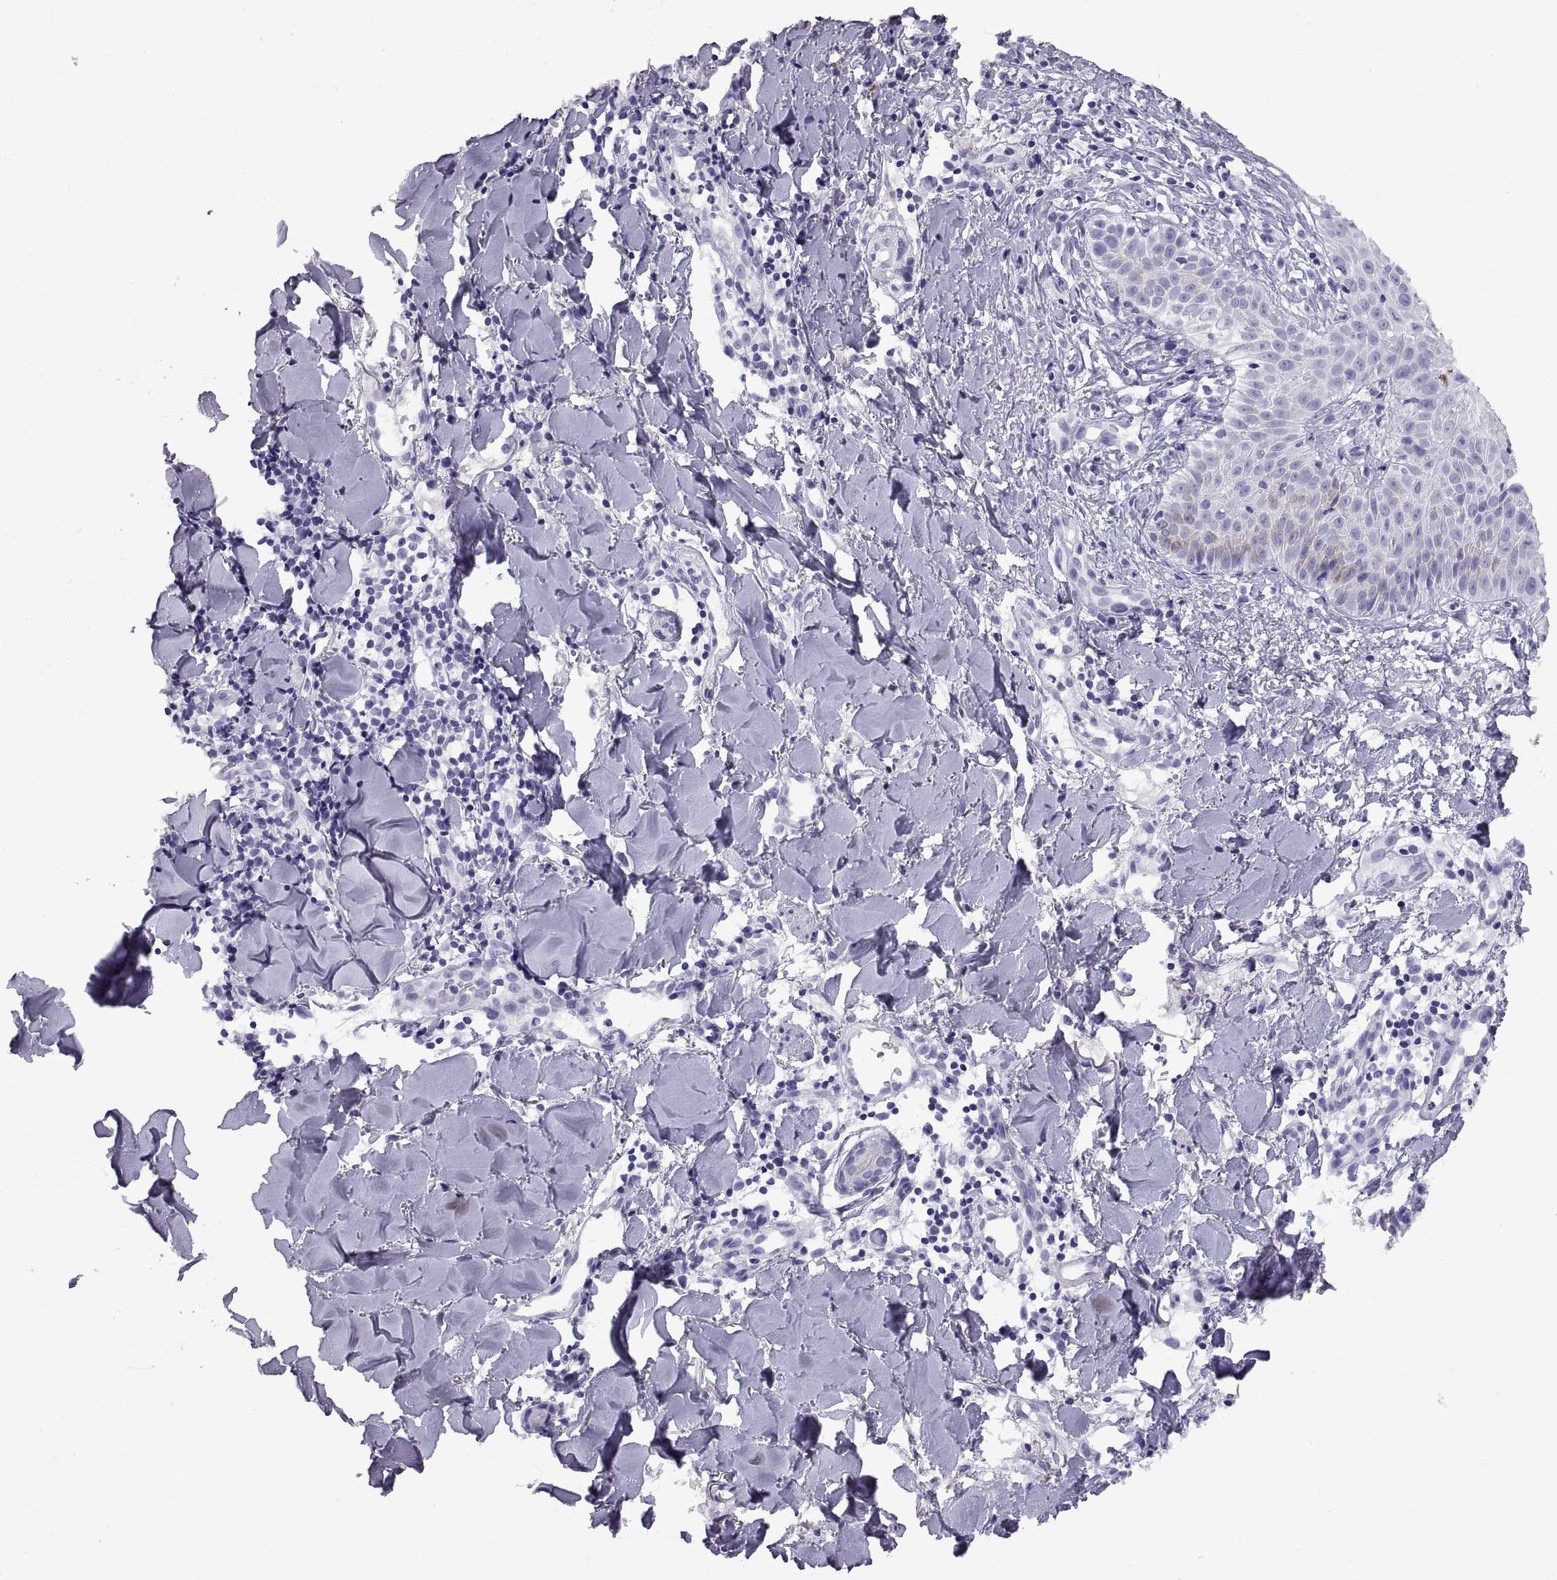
{"staining": {"intensity": "negative", "quantity": "none", "location": "none"}, "tissue": "melanoma", "cell_type": "Tumor cells", "image_type": "cancer", "snomed": [{"axis": "morphology", "description": "Malignant melanoma, NOS"}, {"axis": "topography", "description": "Skin"}], "caption": "High magnification brightfield microscopy of melanoma stained with DAB (3,3'-diaminobenzidine) (brown) and counterstained with hematoxylin (blue): tumor cells show no significant positivity.", "gene": "RGS20", "patient": {"sex": "male", "age": 51}}